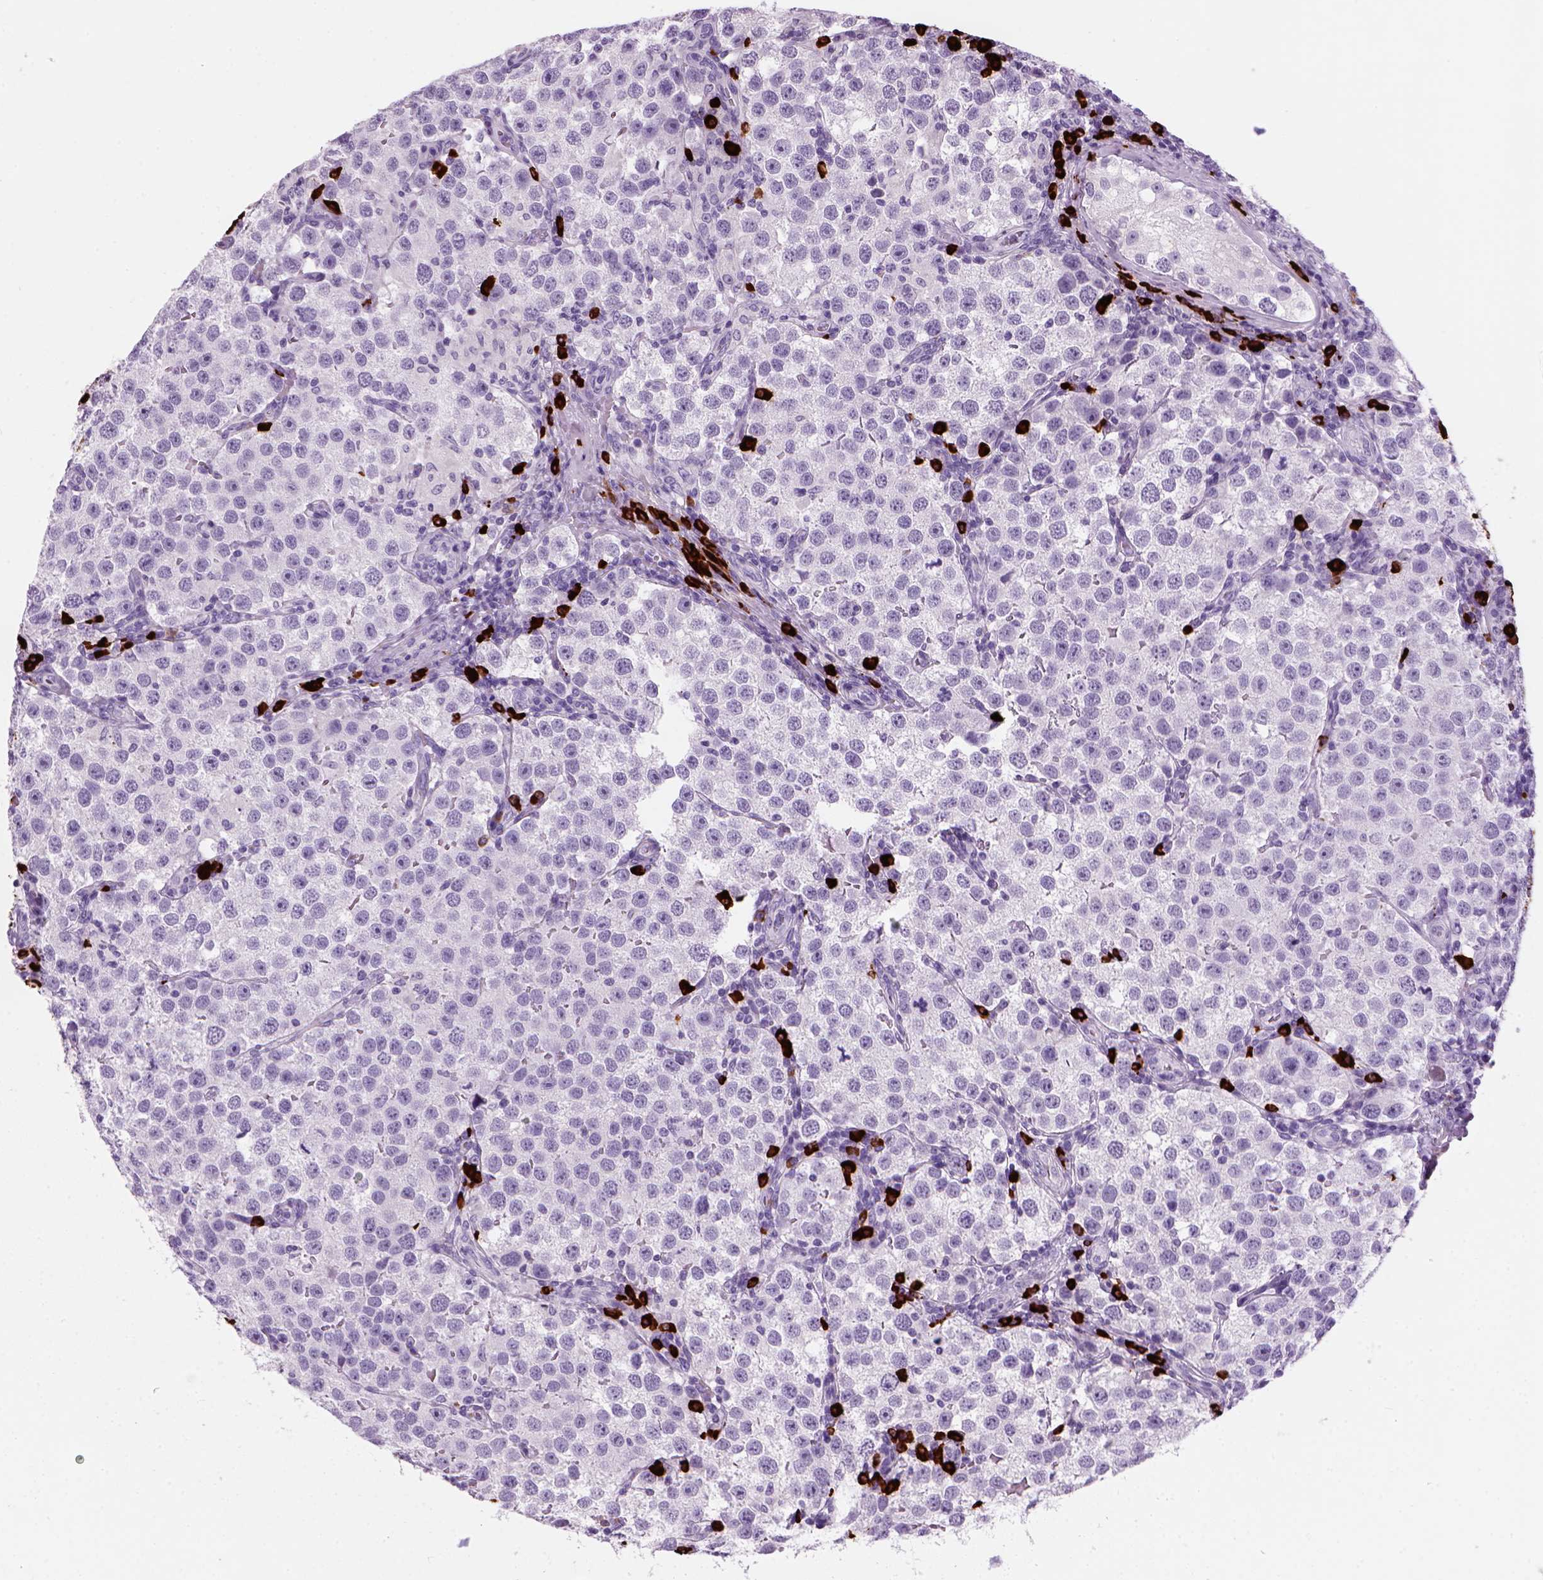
{"staining": {"intensity": "negative", "quantity": "none", "location": "none"}, "tissue": "testis cancer", "cell_type": "Tumor cells", "image_type": "cancer", "snomed": [{"axis": "morphology", "description": "Seminoma, NOS"}, {"axis": "topography", "description": "Testis"}], "caption": "Tumor cells are negative for protein expression in human testis cancer (seminoma).", "gene": "MZB1", "patient": {"sex": "male", "age": 37}}